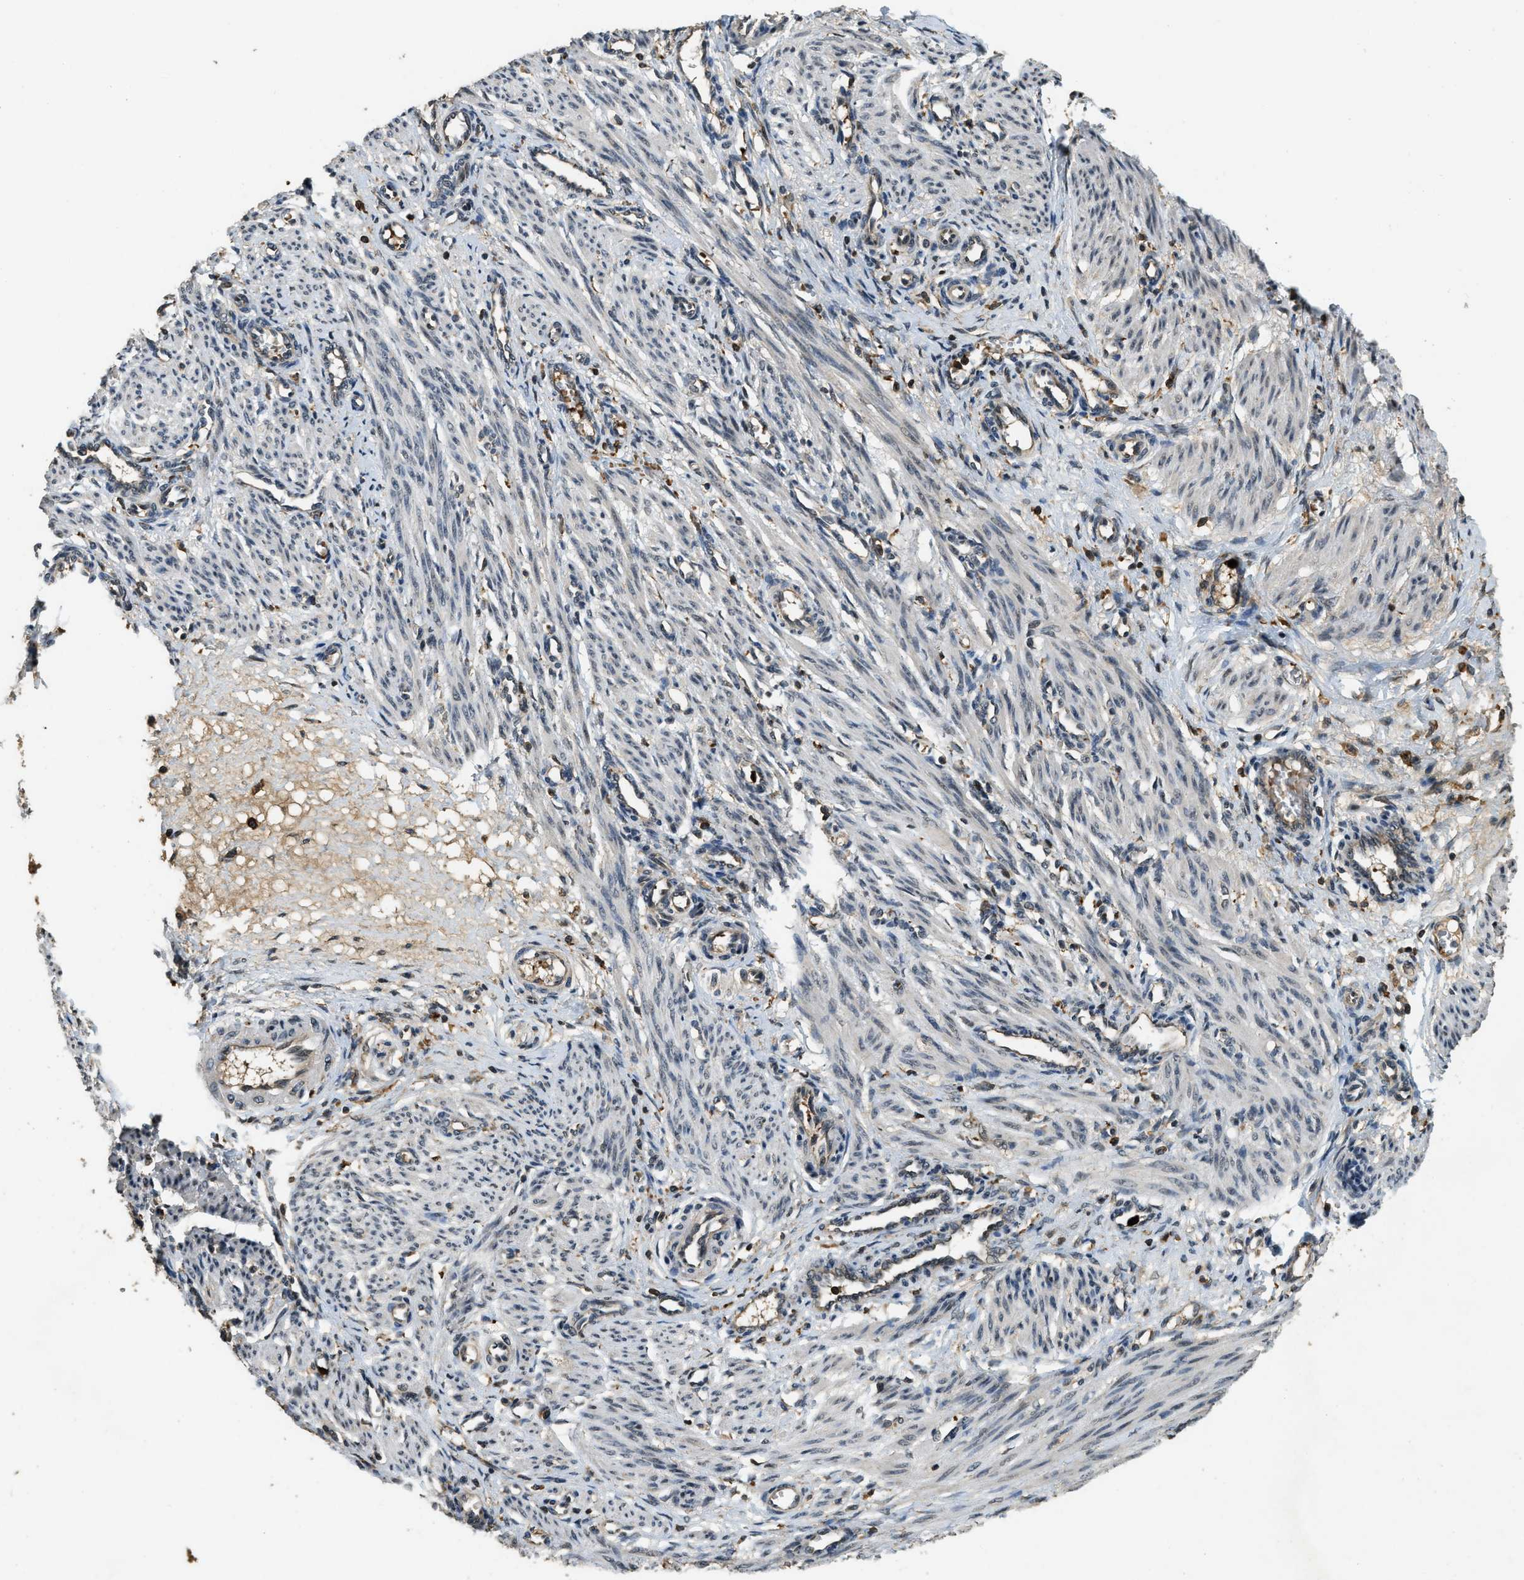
{"staining": {"intensity": "weak", "quantity": "25%-75%", "location": "cytoplasmic/membranous"}, "tissue": "smooth muscle", "cell_type": "Smooth muscle cells", "image_type": "normal", "snomed": [{"axis": "morphology", "description": "Normal tissue, NOS"}, {"axis": "topography", "description": "Endometrium"}], "caption": "IHC (DAB) staining of unremarkable human smooth muscle reveals weak cytoplasmic/membranous protein positivity in approximately 25%-75% of smooth muscle cells.", "gene": "RNF141", "patient": {"sex": "female", "age": 33}}